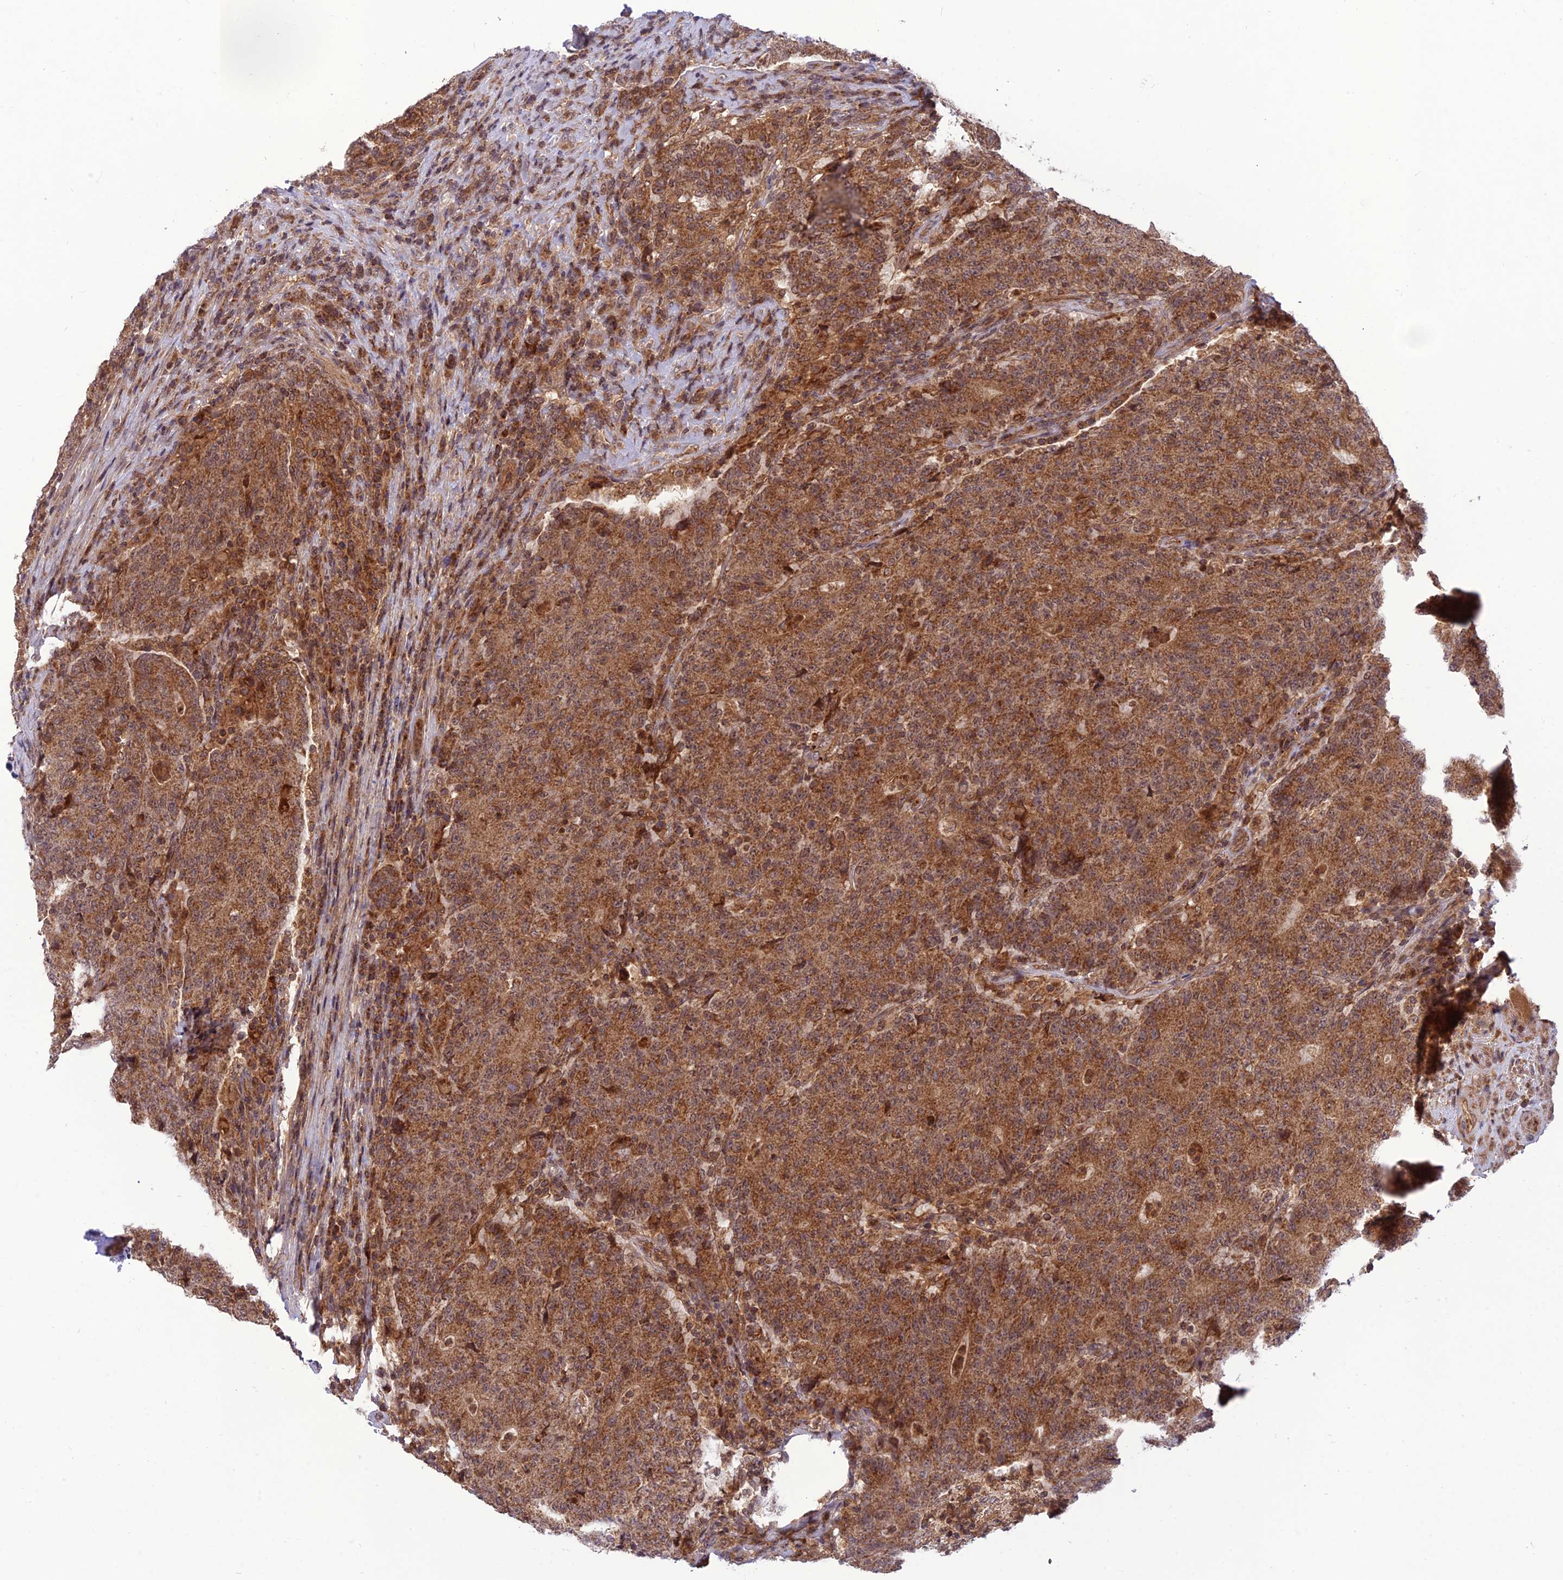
{"staining": {"intensity": "moderate", "quantity": ">75%", "location": "cytoplasmic/membranous"}, "tissue": "colorectal cancer", "cell_type": "Tumor cells", "image_type": "cancer", "snomed": [{"axis": "morphology", "description": "Adenocarcinoma, NOS"}, {"axis": "topography", "description": "Colon"}], "caption": "Moderate cytoplasmic/membranous positivity is appreciated in approximately >75% of tumor cells in colorectal cancer (adenocarcinoma).", "gene": "NDUFC1", "patient": {"sex": "female", "age": 75}}